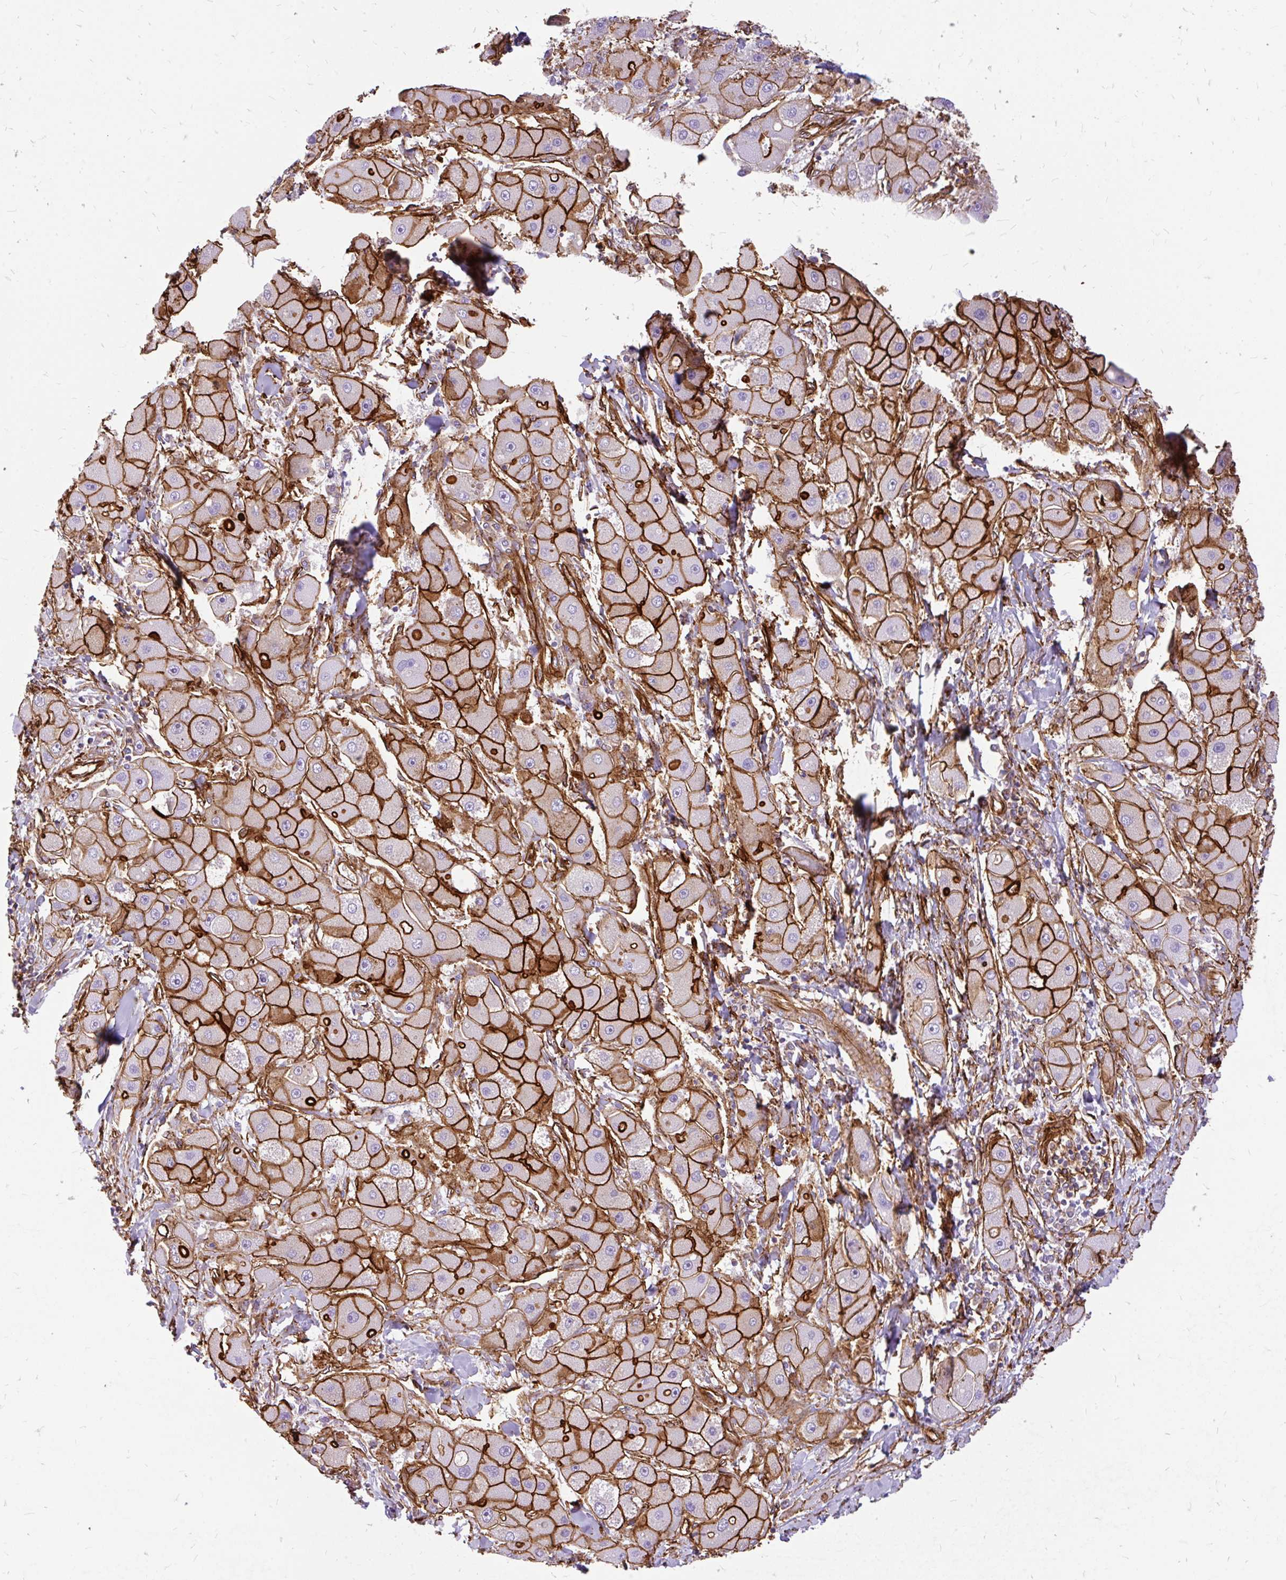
{"staining": {"intensity": "strong", "quantity": ">75%", "location": "cytoplasmic/membranous"}, "tissue": "liver cancer", "cell_type": "Tumor cells", "image_type": "cancer", "snomed": [{"axis": "morphology", "description": "Carcinoma, Hepatocellular, NOS"}, {"axis": "topography", "description": "Liver"}], "caption": "Protein analysis of liver cancer tissue exhibits strong cytoplasmic/membranous positivity in approximately >75% of tumor cells. Nuclei are stained in blue.", "gene": "MAP1LC3B", "patient": {"sex": "male", "age": 24}}